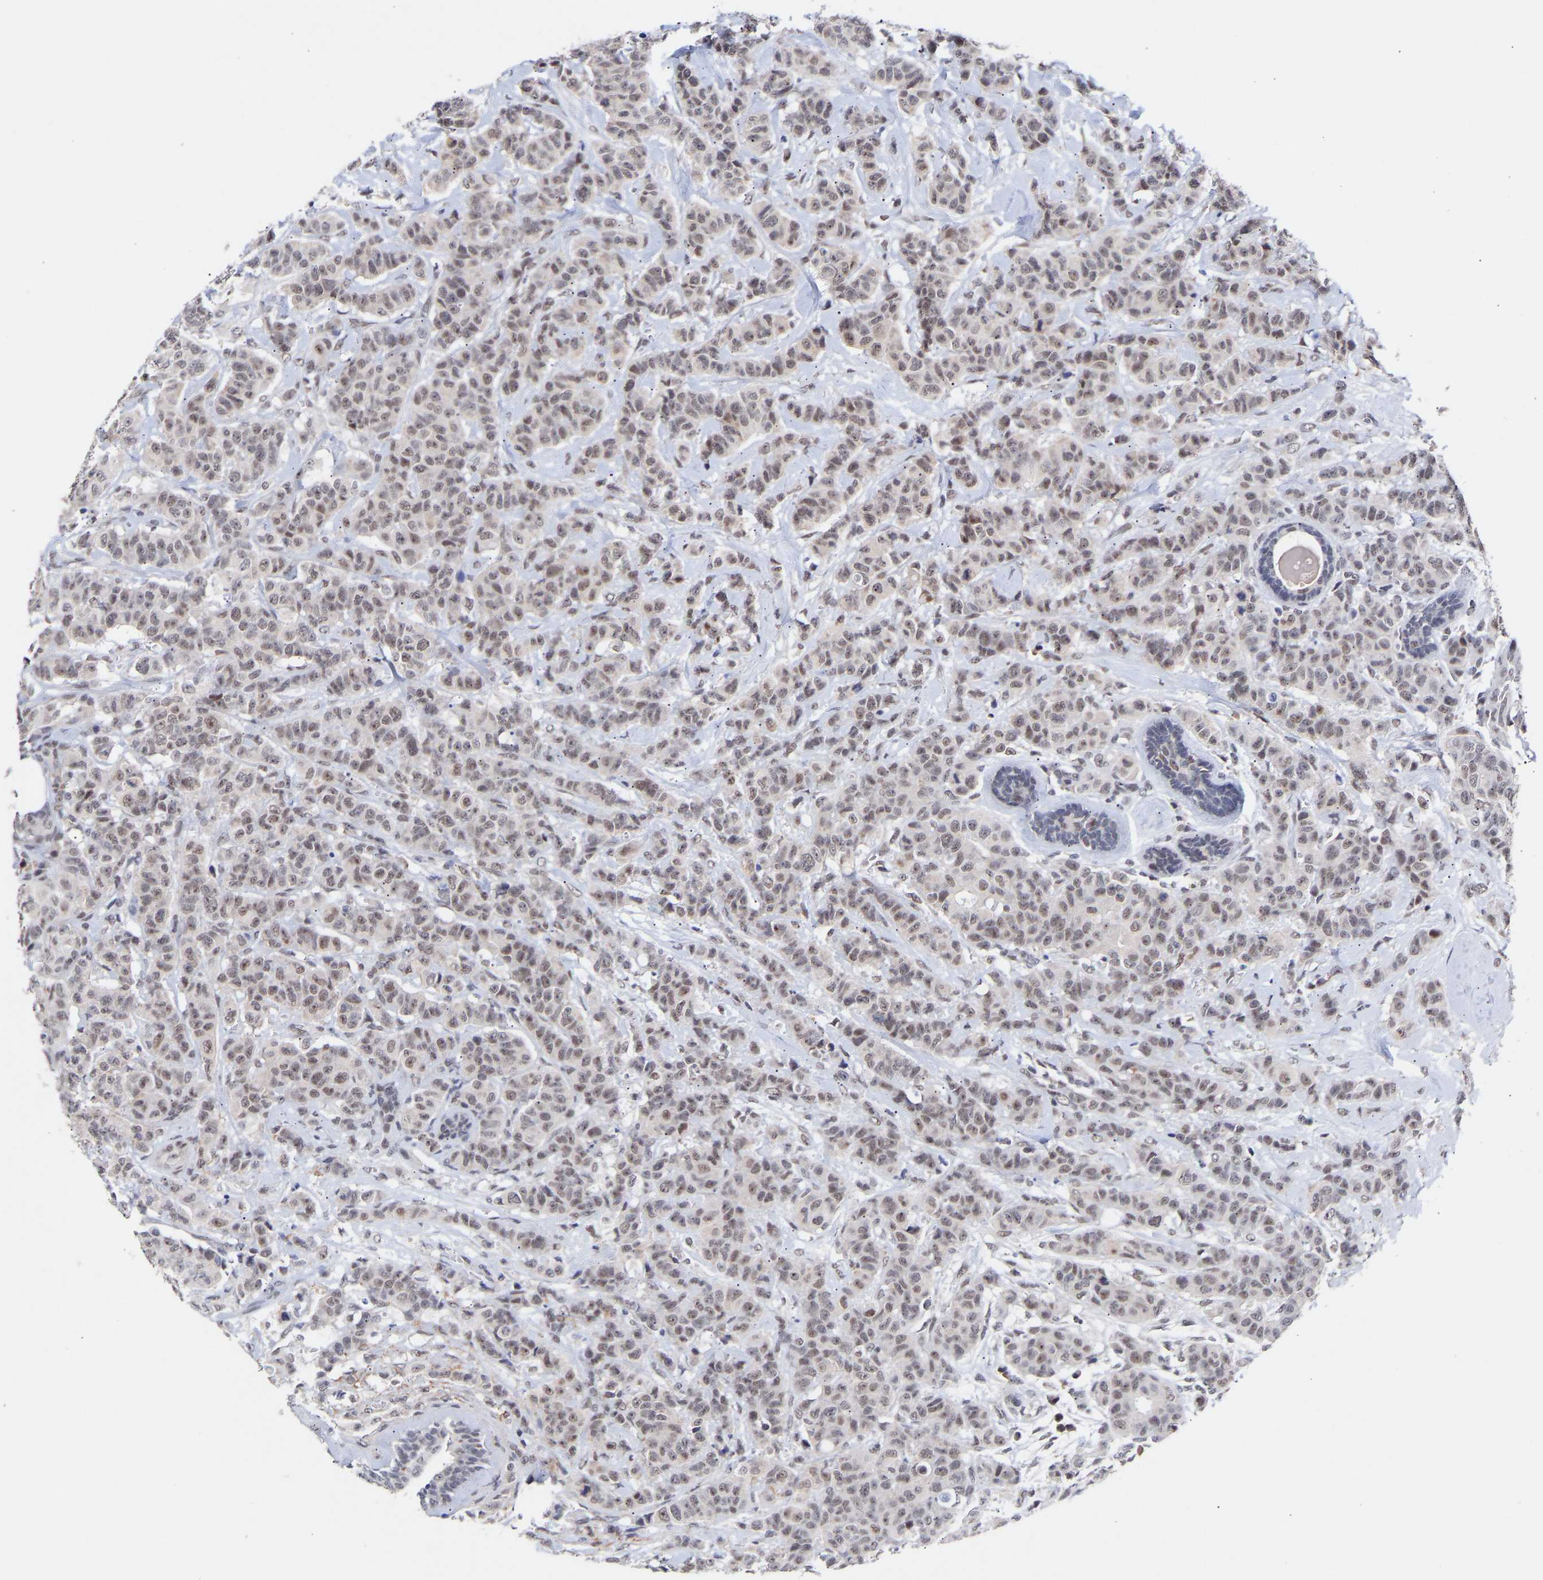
{"staining": {"intensity": "negative", "quantity": "none", "location": "none"}, "tissue": "breast cancer", "cell_type": "Tumor cells", "image_type": "cancer", "snomed": [{"axis": "morphology", "description": "Normal tissue, NOS"}, {"axis": "morphology", "description": "Duct carcinoma"}, {"axis": "topography", "description": "Breast"}], "caption": "This is a micrograph of immunohistochemistry (IHC) staining of intraductal carcinoma (breast), which shows no expression in tumor cells. Brightfield microscopy of immunohistochemistry stained with DAB (3,3'-diaminobenzidine) (brown) and hematoxylin (blue), captured at high magnification.", "gene": "RBM15", "patient": {"sex": "female", "age": 40}}